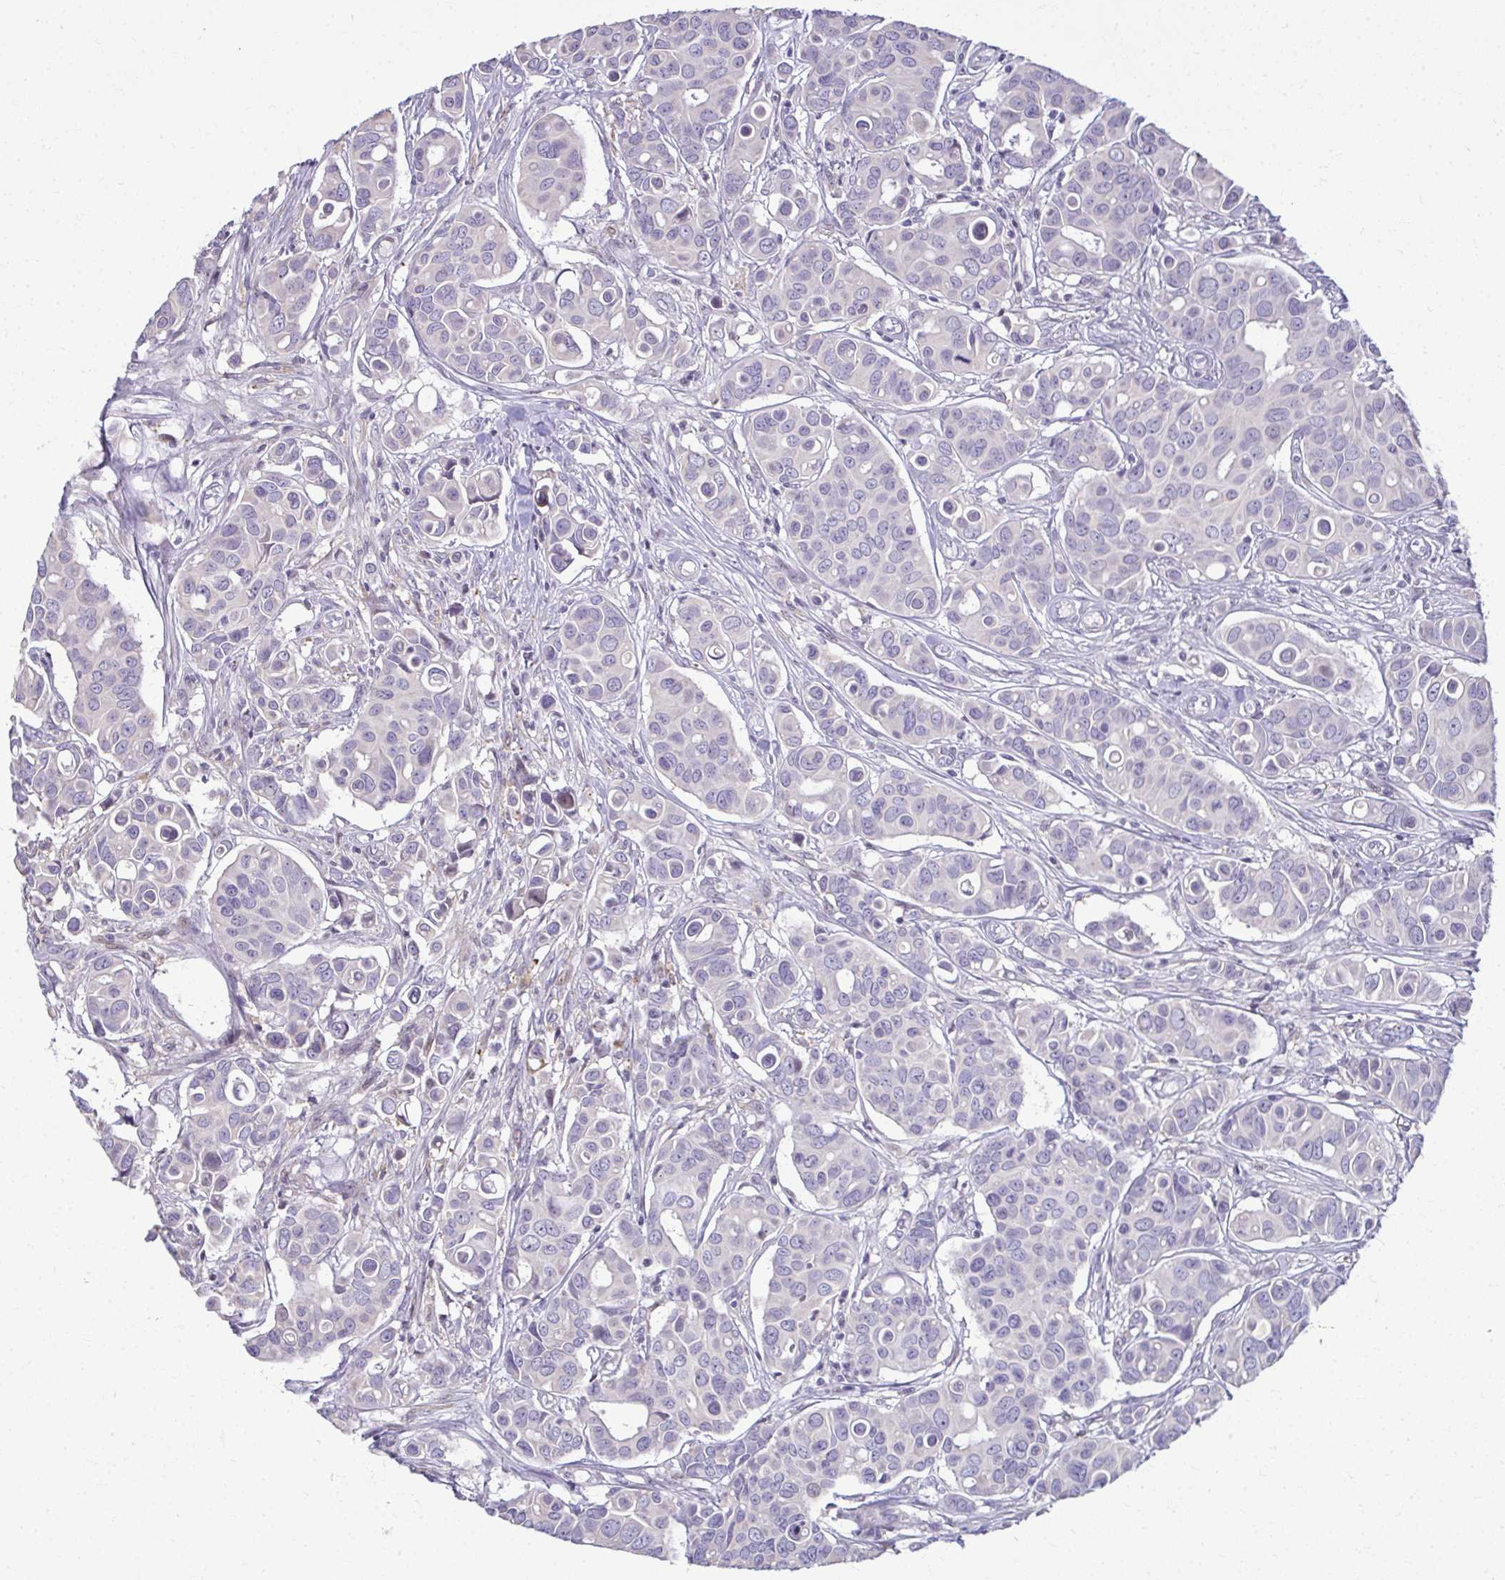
{"staining": {"intensity": "negative", "quantity": "none", "location": "none"}, "tissue": "breast cancer", "cell_type": "Tumor cells", "image_type": "cancer", "snomed": [{"axis": "morphology", "description": "Normal tissue, NOS"}, {"axis": "morphology", "description": "Duct carcinoma"}, {"axis": "topography", "description": "Skin"}, {"axis": "topography", "description": "Breast"}], "caption": "This is a histopathology image of immunohistochemistry (IHC) staining of breast cancer (infiltrating ductal carcinoma), which shows no staining in tumor cells.", "gene": "ODF1", "patient": {"sex": "female", "age": 54}}